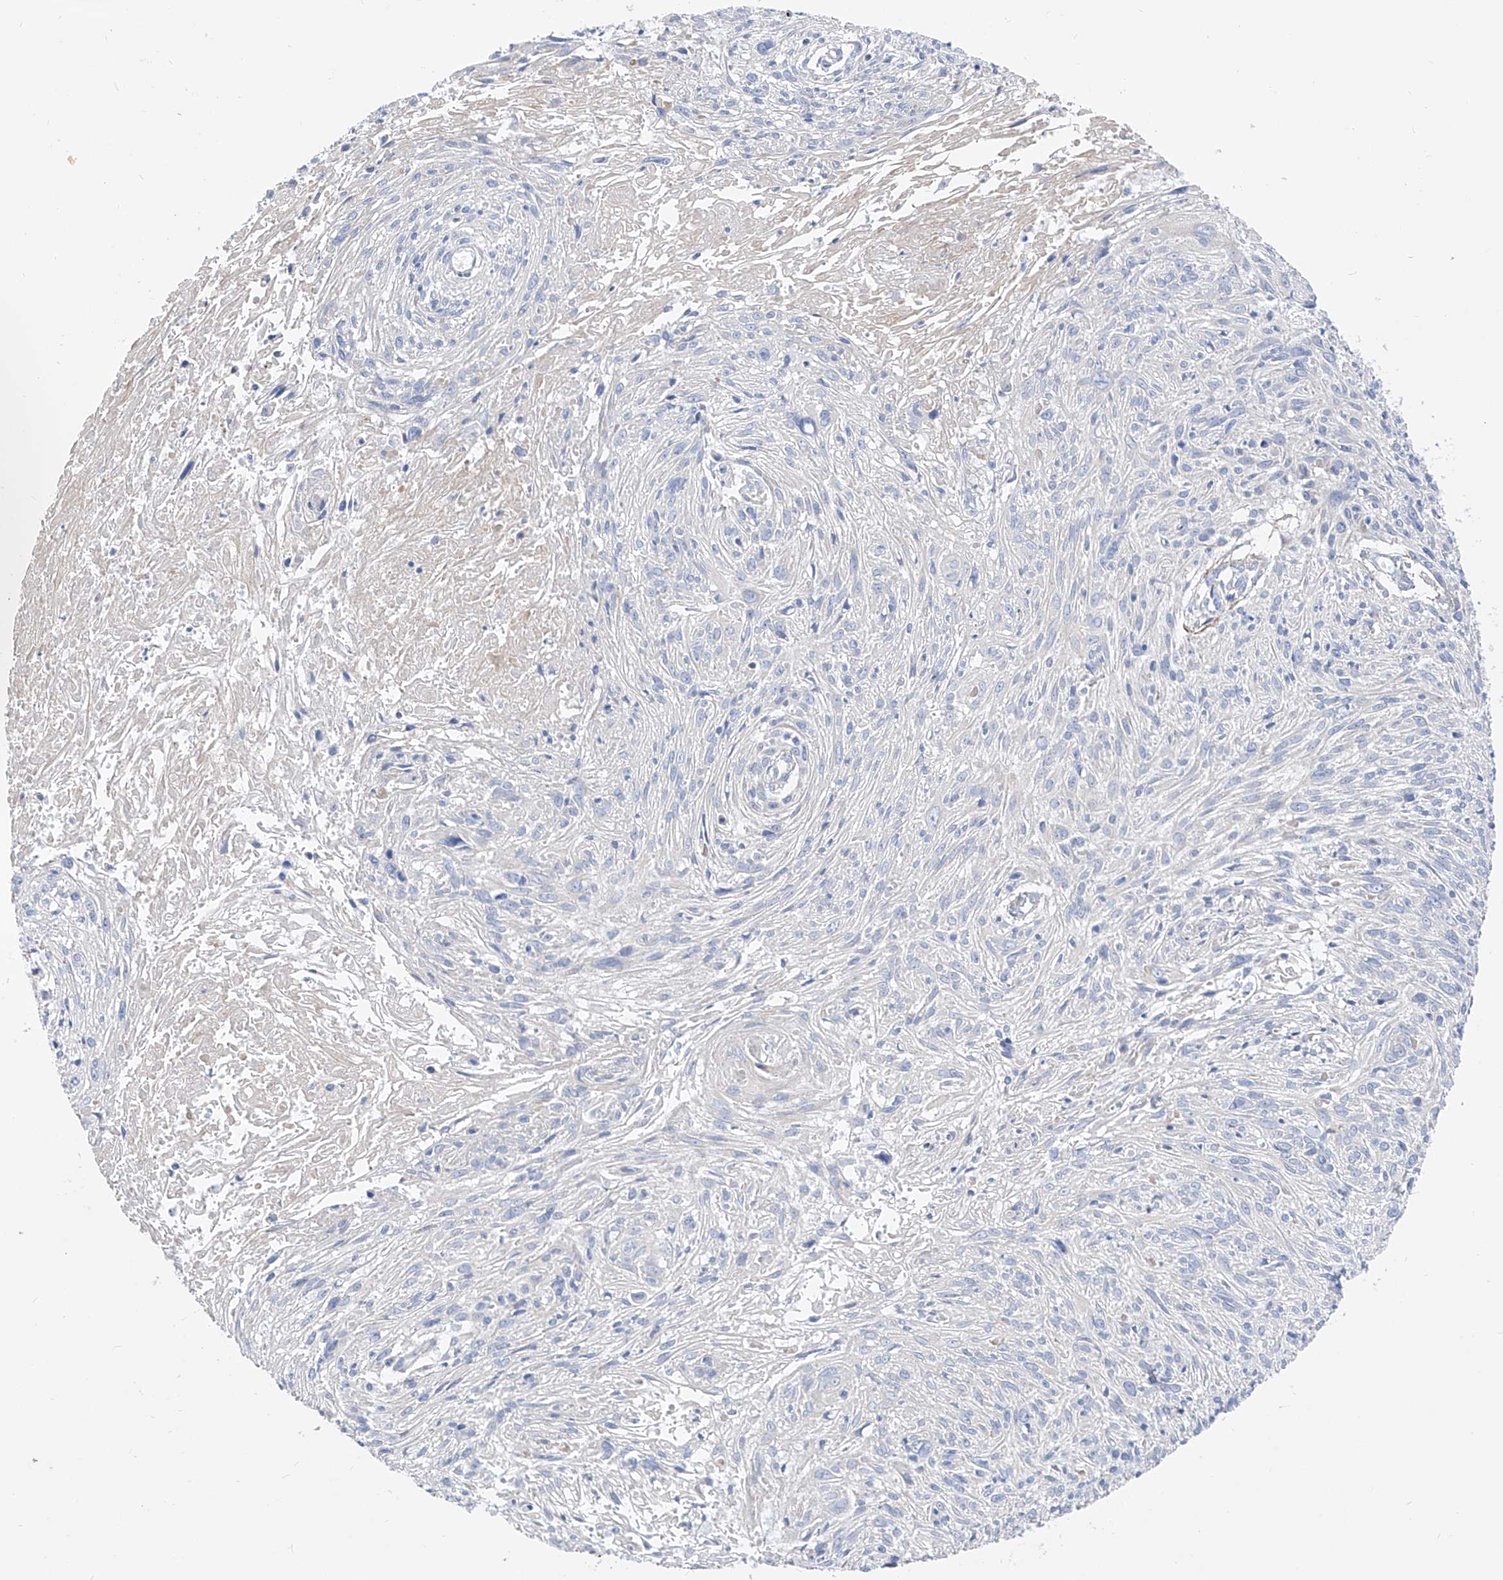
{"staining": {"intensity": "negative", "quantity": "none", "location": "none"}, "tissue": "cervical cancer", "cell_type": "Tumor cells", "image_type": "cancer", "snomed": [{"axis": "morphology", "description": "Squamous cell carcinoma, NOS"}, {"axis": "topography", "description": "Cervix"}], "caption": "DAB (3,3'-diaminobenzidine) immunohistochemical staining of cervical squamous cell carcinoma shows no significant staining in tumor cells. The staining was performed using DAB (3,3'-diaminobenzidine) to visualize the protein expression in brown, while the nuclei were stained in blue with hematoxylin (Magnification: 20x).", "gene": "UFL1", "patient": {"sex": "female", "age": 51}}